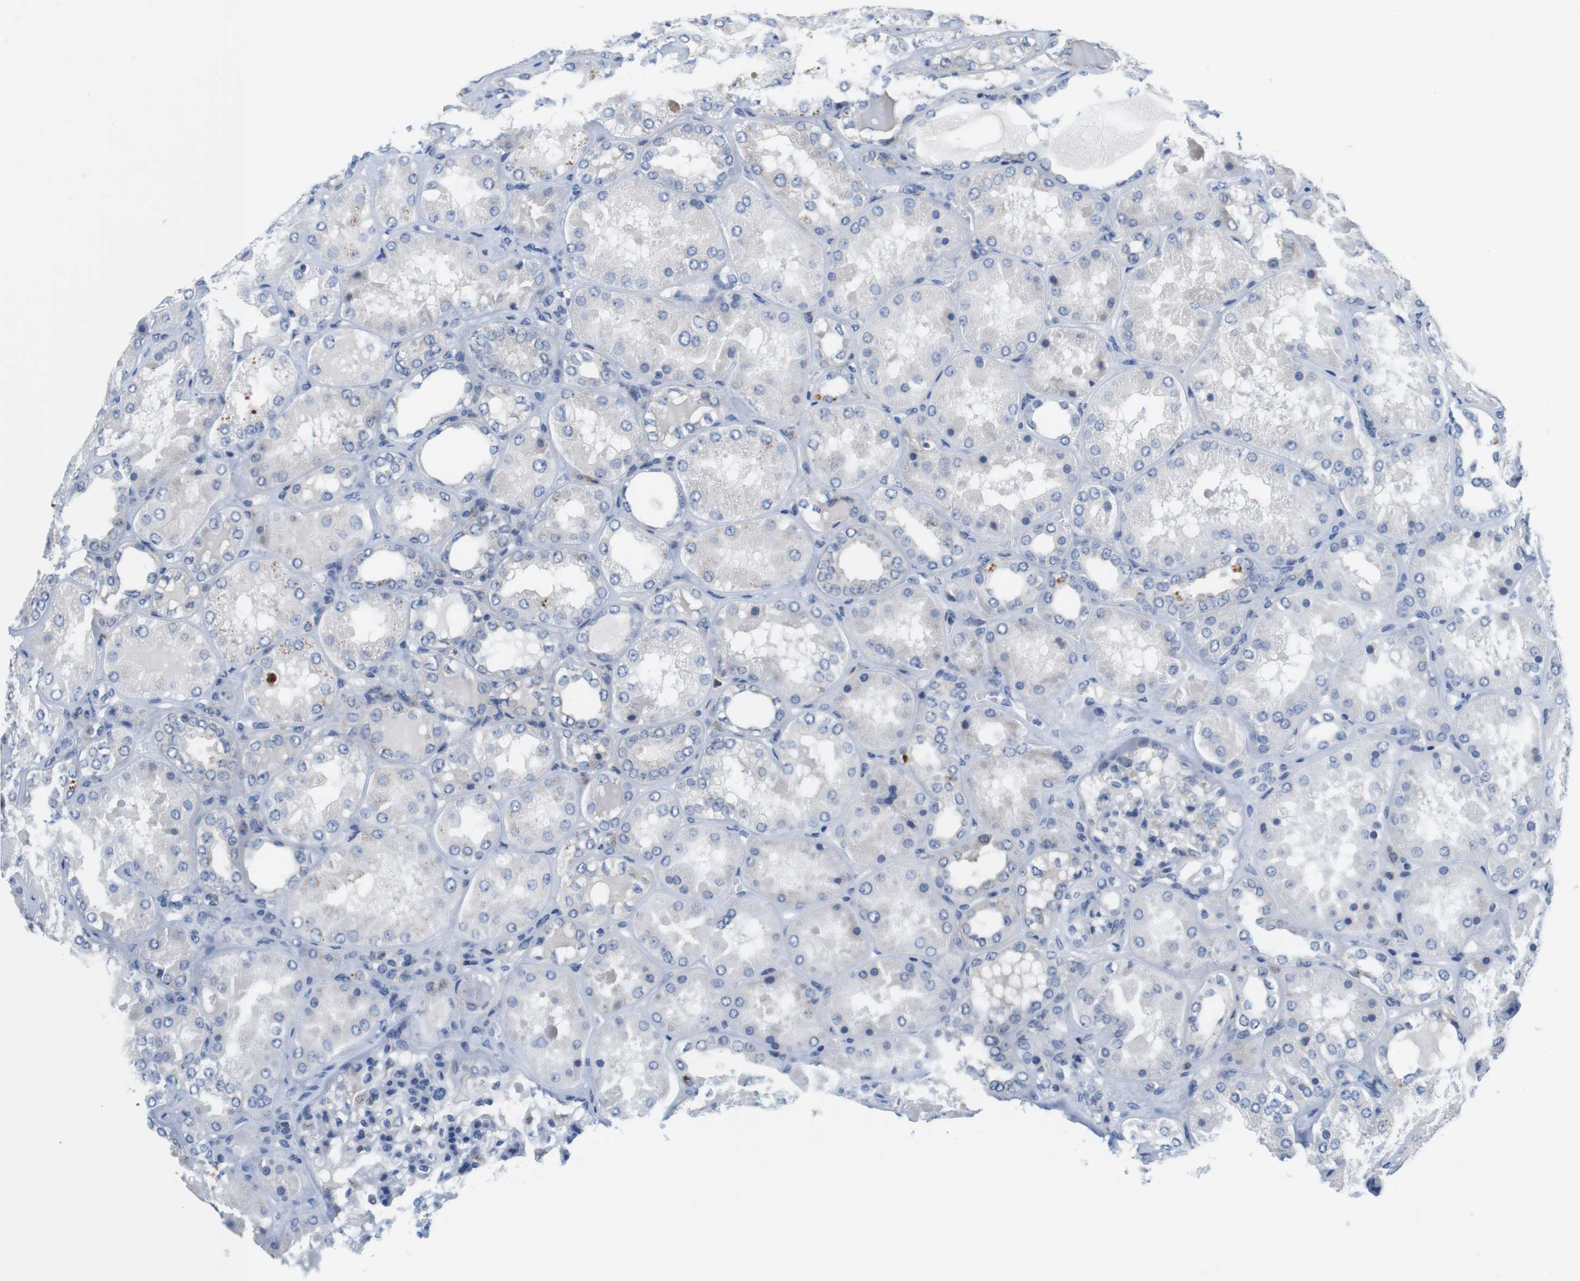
{"staining": {"intensity": "negative", "quantity": "none", "location": "none"}, "tissue": "kidney", "cell_type": "Cells in glomeruli", "image_type": "normal", "snomed": [{"axis": "morphology", "description": "Normal tissue, NOS"}, {"axis": "topography", "description": "Kidney"}], "caption": "Immunohistochemistry (IHC) of unremarkable kidney exhibits no positivity in cells in glomeruli. (Brightfield microscopy of DAB IHC at high magnification).", "gene": "CNGA2", "patient": {"sex": "female", "age": 56}}